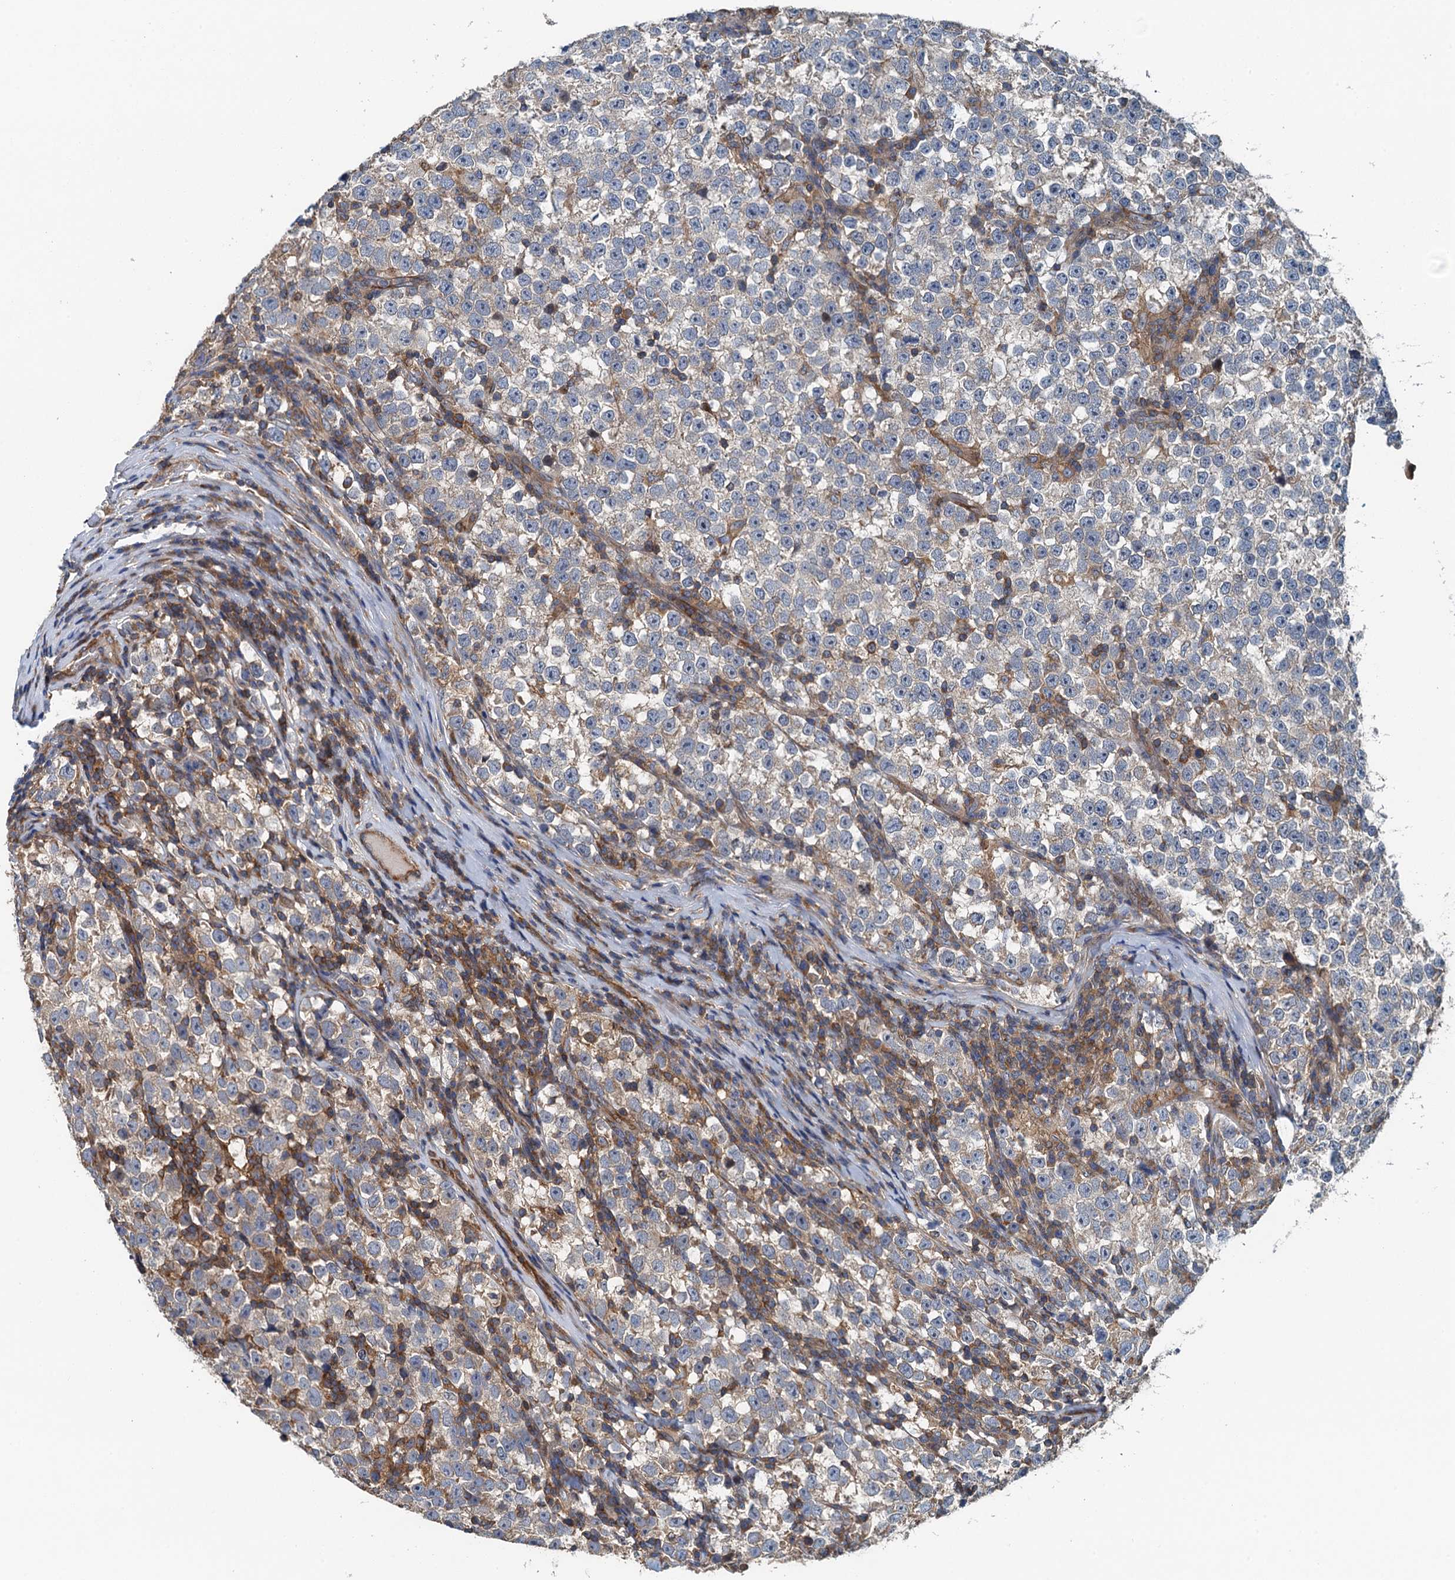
{"staining": {"intensity": "negative", "quantity": "none", "location": "none"}, "tissue": "testis cancer", "cell_type": "Tumor cells", "image_type": "cancer", "snomed": [{"axis": "morphology", "description": "Normal tissue, NOS"}, {"axis": "morphology", "description": "Seminoma, NOS"}, {"axis": "topography", "description": "Testis"}], "caption": "DAB immunohistochemical staining of human seminoma (testis) exhibits no significant positivity in tumor cells. The staining was performed using DAB to visualize the protein expression in brown, while the nuclei were stained in blue with hematoxylin (Magnification: 20x).", "gene": "PPP1R14D", "patient": {"sex": "male", "age": 43}}